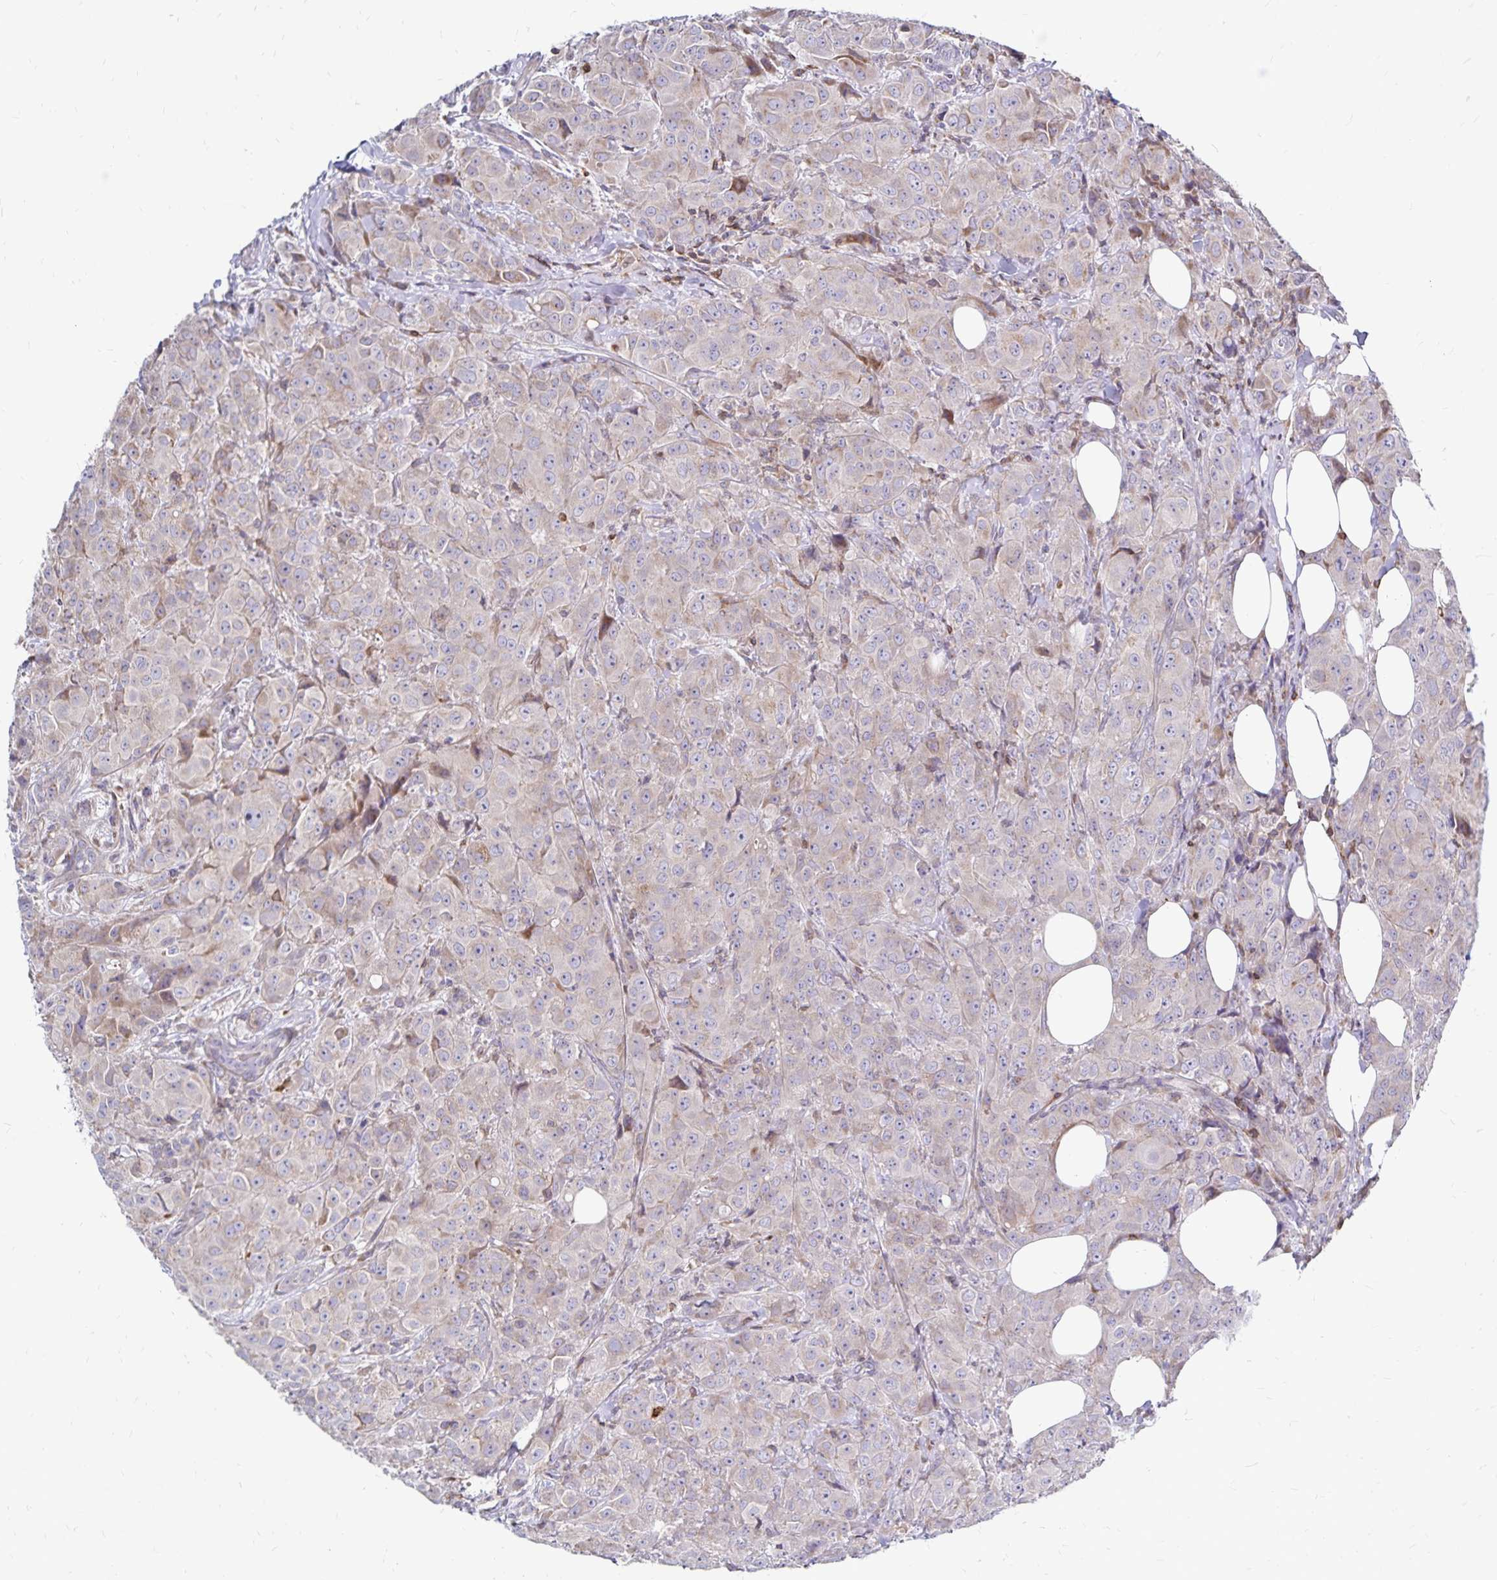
{"staining": {"intensity": "weak", "quantity": ">75%", "location": "cytoplasmic/membranous"}, "tissue": "breast cancer", "cell_type": "Tumor cells", "image_type": "cancer", "snomed": [{"axis": "morphology", "description": "Normal tissue, NOS"}, {"axis": "morphology", "description": "Duct carcinoma"}, {"axis": "topography", "description": "Breast"}], "caption": "Immunohistochemistry of human invasive ductal carcinoma (breast) exhibits low levels of weak cytoplasmic/membranous staining in approximately >75% of tumor cells. (DAB = brown stain, brightfield microscopy at high magnification).", "gene": "NAGPA", "patient": {"sex": "female", "age": 43}}